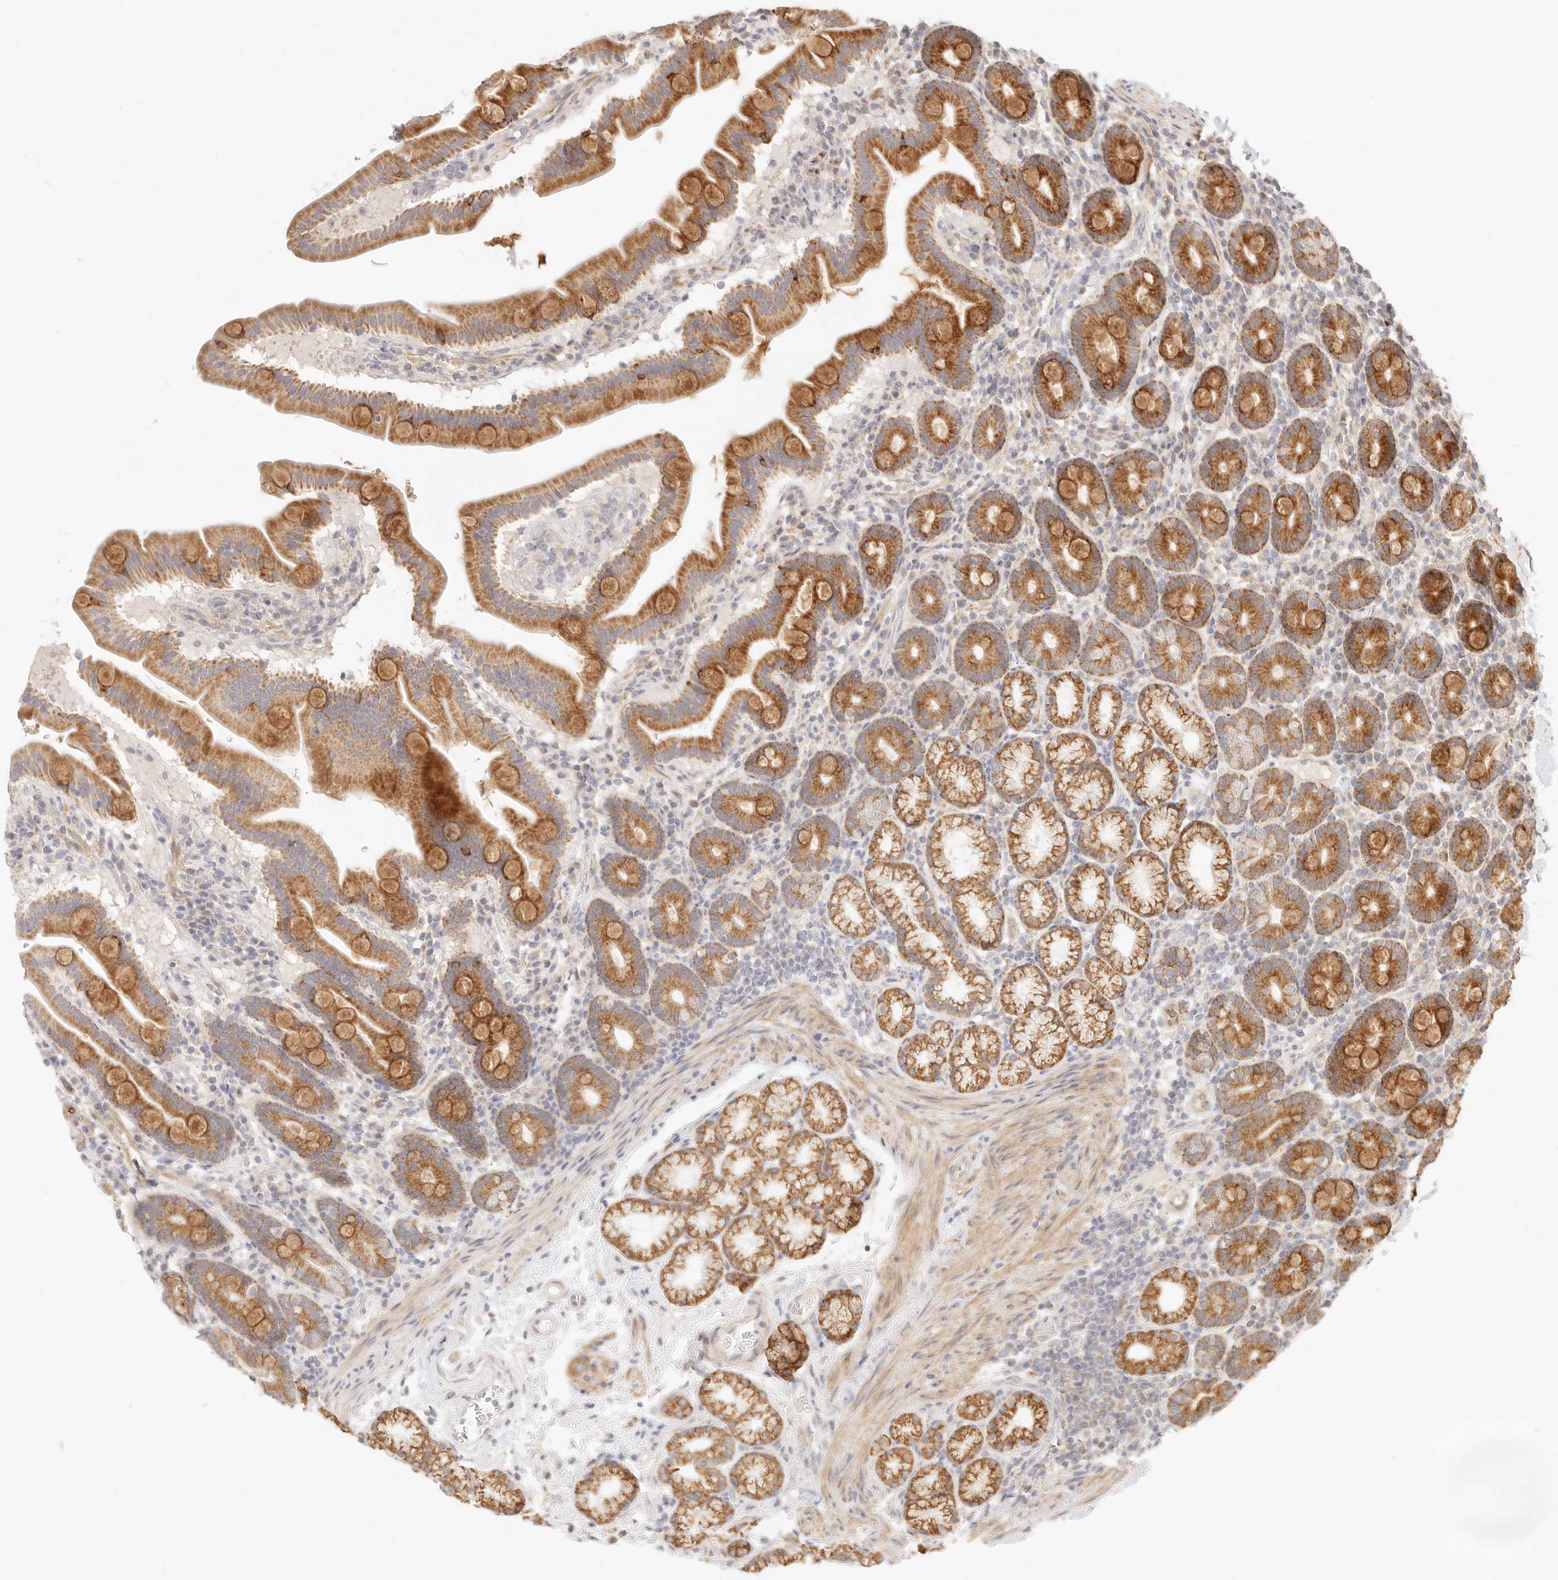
{"staining": {"intensity": "moderate", "quantity": ">75%", "location": "cytoplasmic/membranous"}, "tissue": "duodenum", "cell_type": "Glandular cells", "image_type": "normal", "snomed": [{"axis": "morphology", "description": "Normal tissue, NOS"}, {"axis": "topography", "description": "Duodenum"}], "caption": "A brown stain highlights moderate cytoplasmic/membranous staining of a protein in glandular cells of benign duodenum. The protein of interest is stained brown, and the nuclei are stained in blue (DAB IHC with brightfield microscopy, high magnification).", "gene": "RUBCNL", "patient": {"sex": "male", "age": 54}}